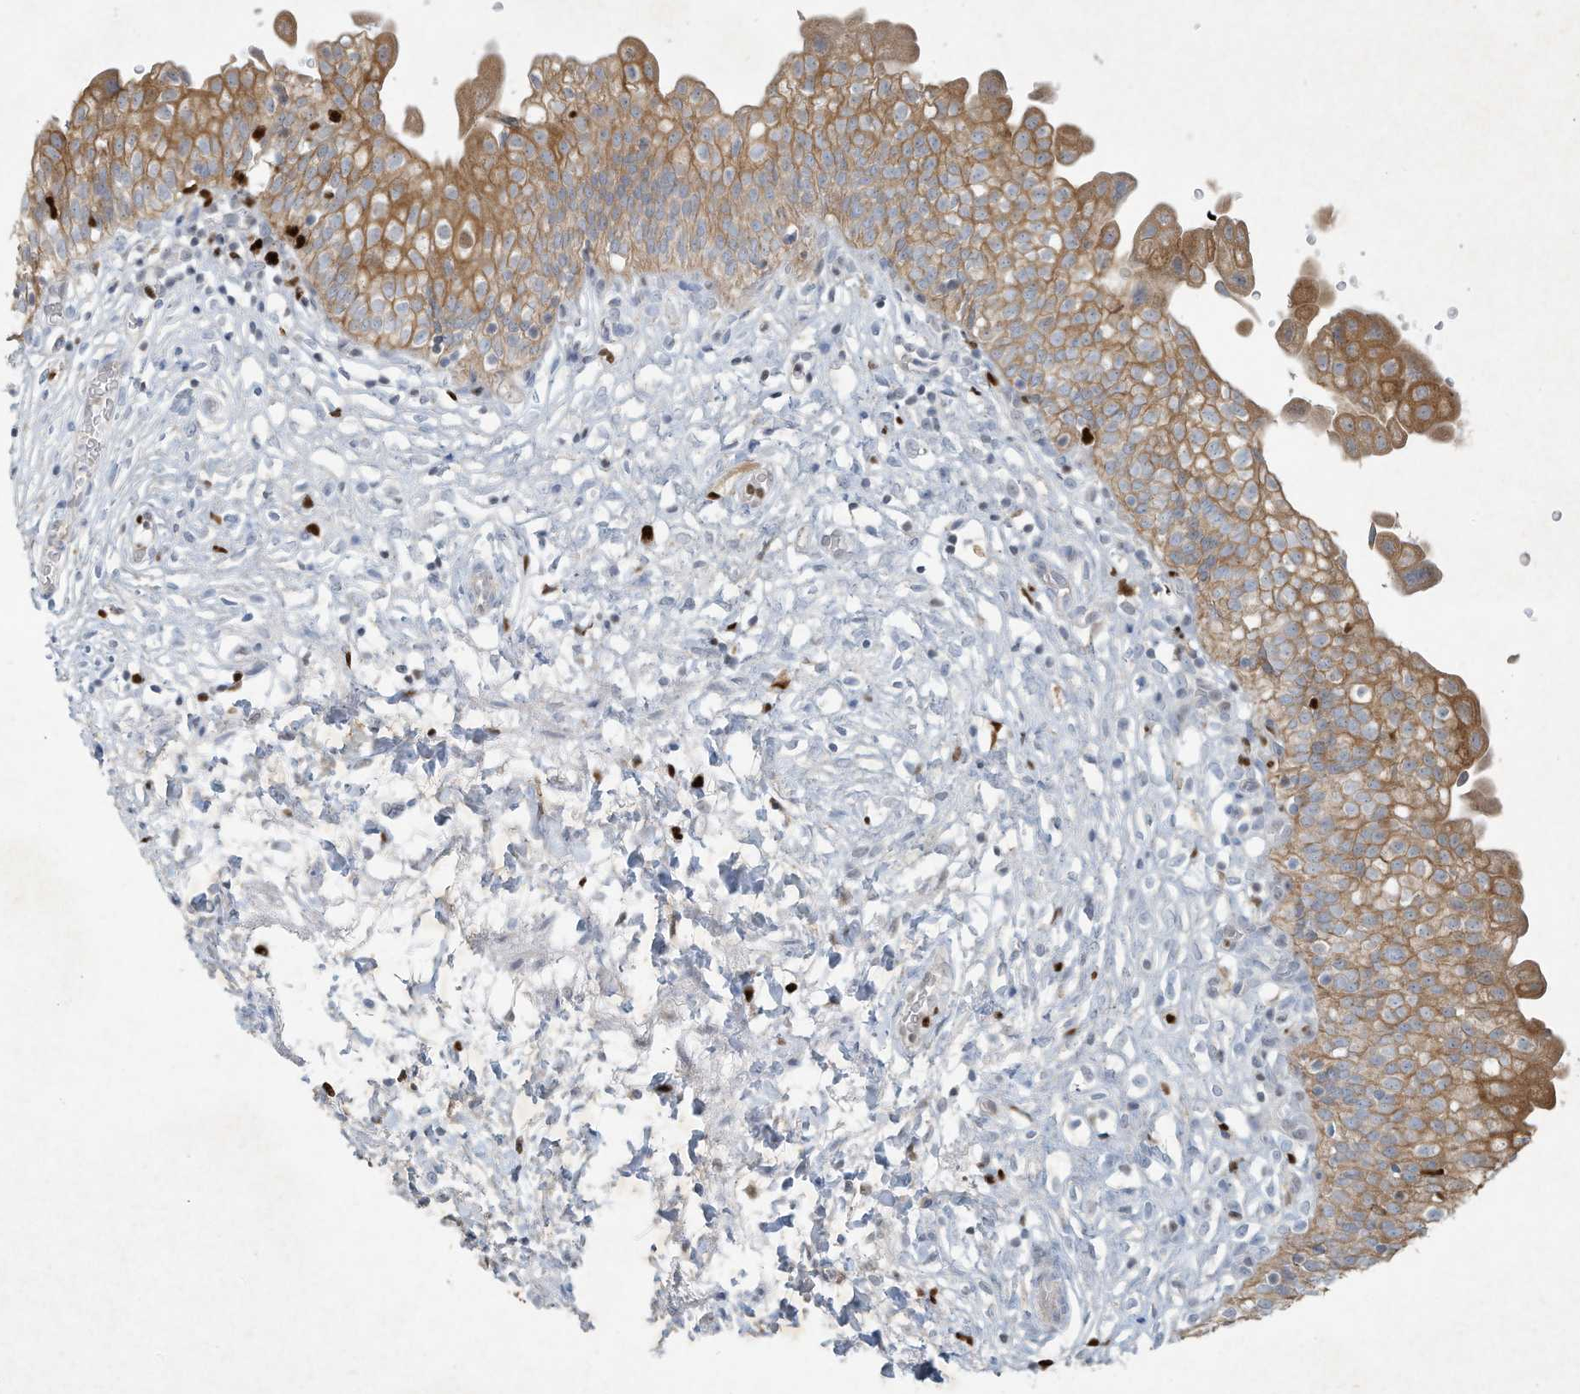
{"staining": {"intensity": "moderate", "quantity": ">75%", "location": "cytoplasmic/membranous"}, "tissue": "urinary bladder", "cell_type": "Urothelial cells", "image_type": "normal", "snomed": [{"axis": "morphology", "description": "Normal tissue, NOS"}, {"axis": "topography", "description": "Urinary bladder"}], "caption": "Urinary bladder stained with DAB immunohistochemistry (IHC) reveals medium levels of moderate cytoplasmic/membranous positivity in approximately >75% of urothelial cells.", "gene": "TUBE1", "patient": {"sex": "male", "age": 55}}